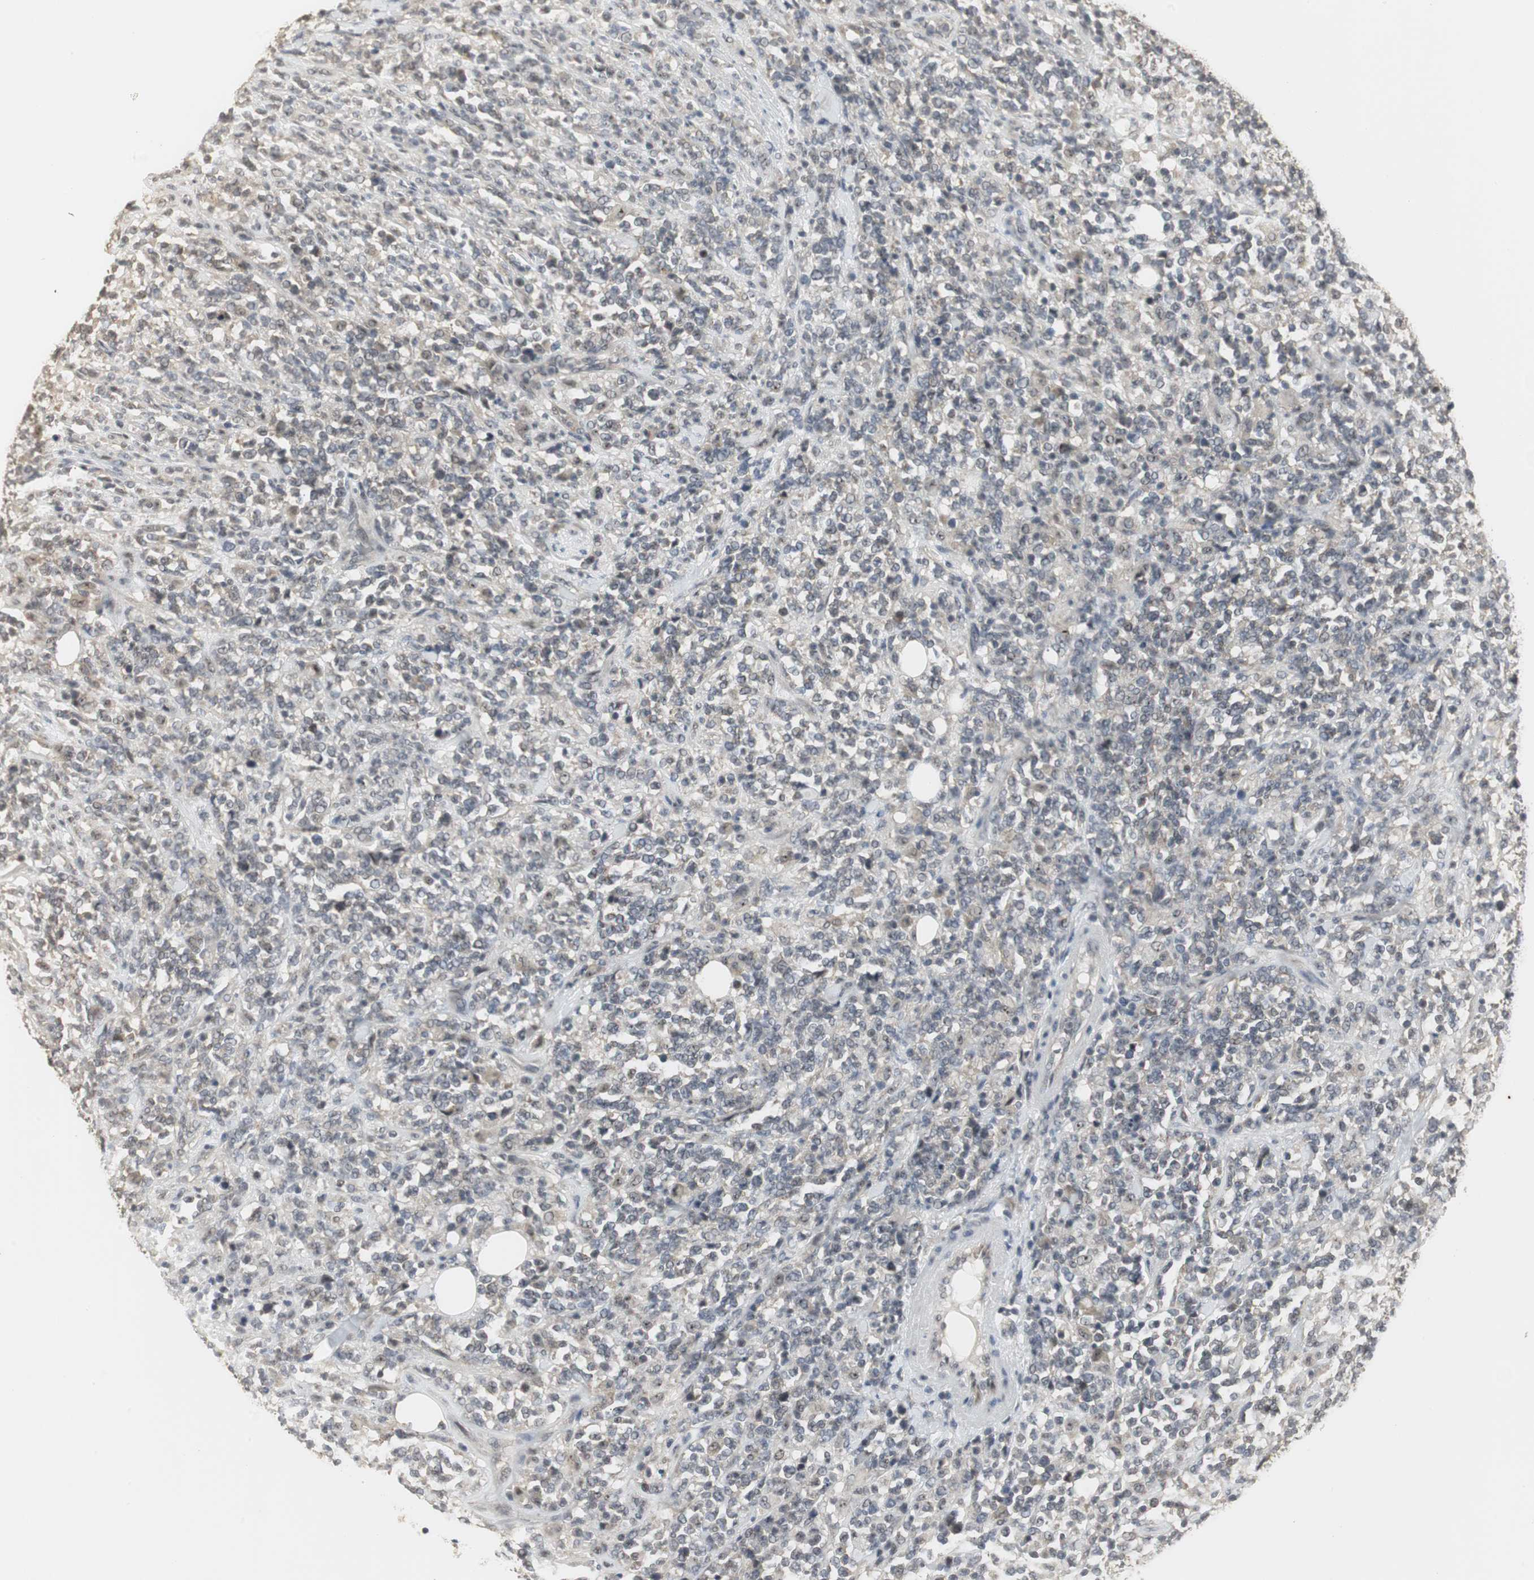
{"staining": {"intensity": "weak", "quantity": "<25%", "location": "cytoplasmic/membranous,nuclear"}, "tissue": "lymphoma", "cell_type": "Tumor cells", "image_type": "cancer", "snomed": [{"axis": "morphology", "description": "Malignant lymphoma, non-Hodgkin's type, High grade"}, {"axis": "topography", "description": "Soft tissue"}], "caption": "DAB (3,3'-diaminobenzidine) immunohistochemical staining of lymphoma displays no significant staining in tumor cells. (Stains: DAB (3,3'-diaminobenzidine) IHC with hematoxylin counter stain, Microscopy: brightfield microscopy at high magnification).", "gene": "ELOA", "patient": {"sex": "male", "age": 18}}